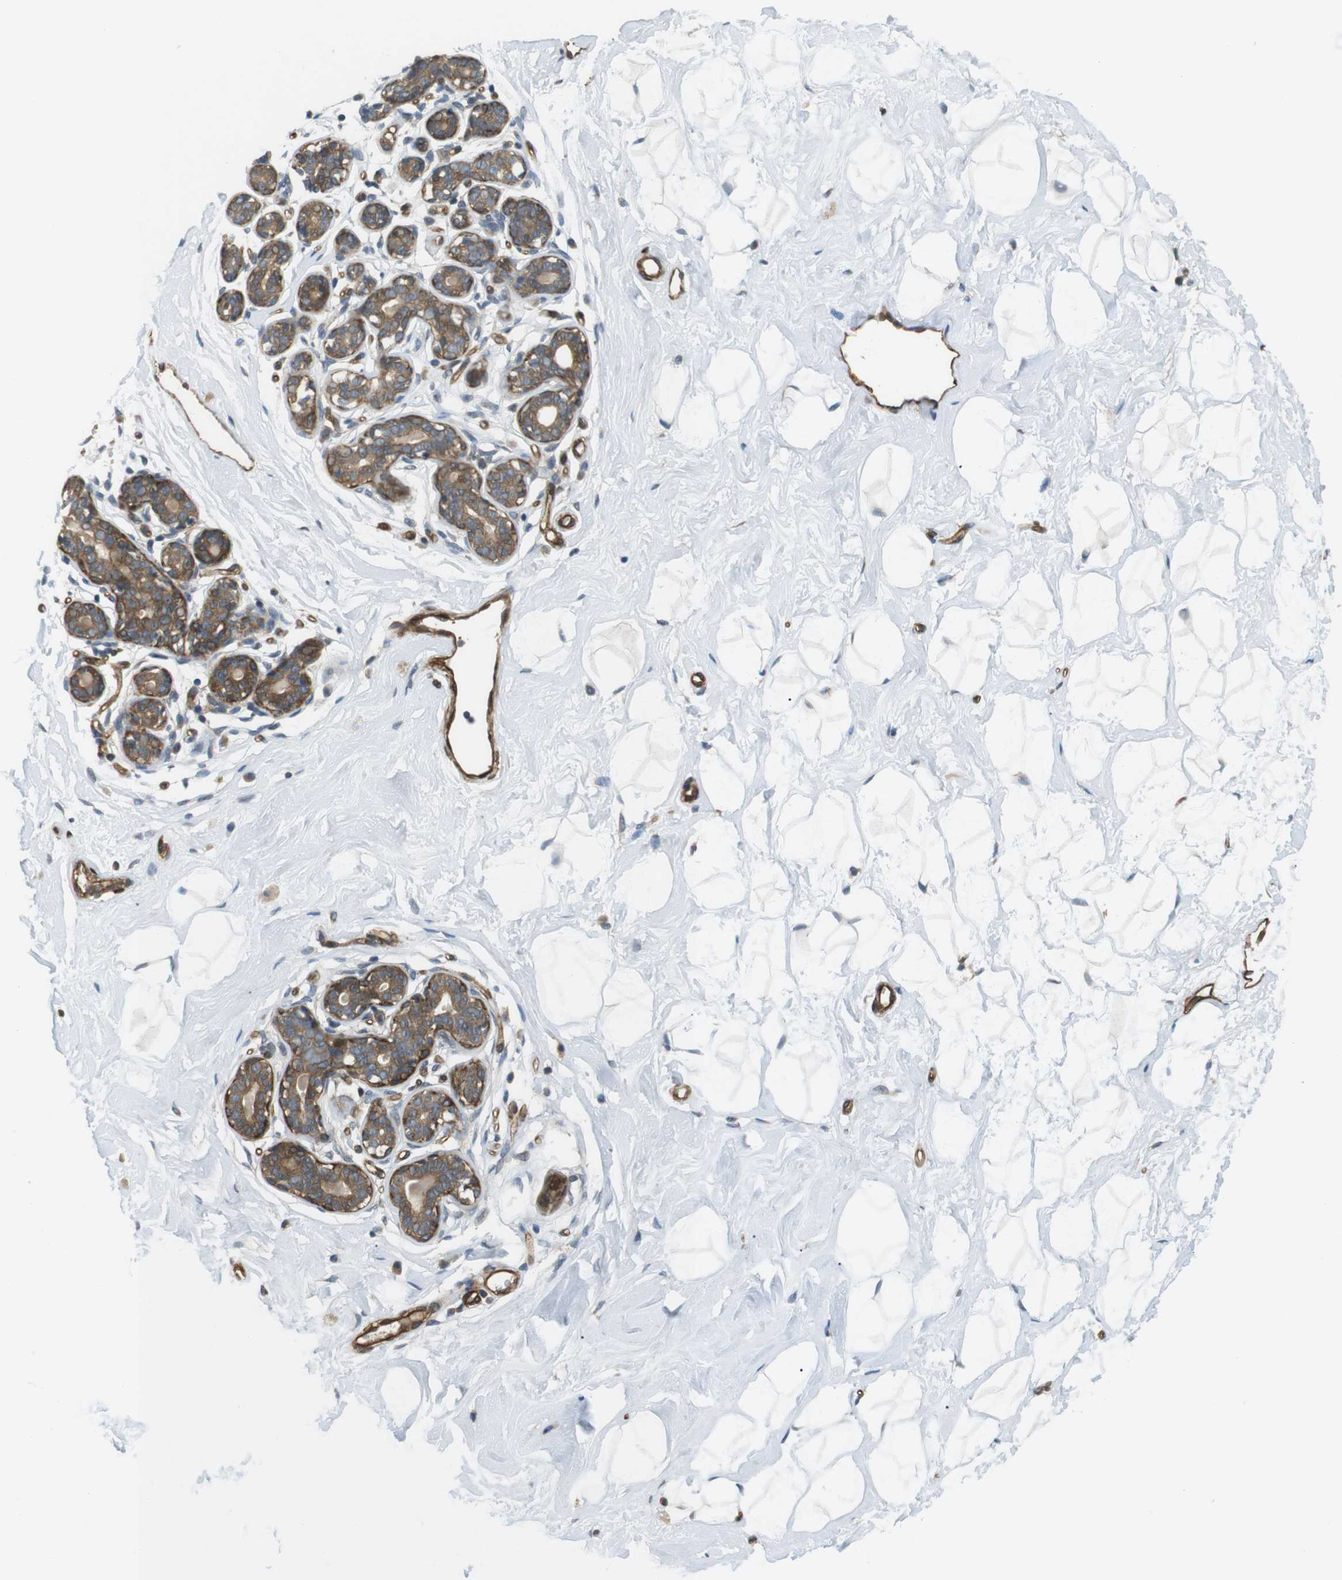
{"staining": {"intensity": "negative", "quantity": "none", "location": "none"}, "tissue": "breast", "cell_type": "Adipocytes", "image_type": "normal", "snomed": [{"axis": "morphology", "description": "Normal tissue, NOS"}, {"axis": "topography", "description": "Breast"}], "caption": "Adipocytes are negative for brown protein staining in unremarkable breast. (Immunohistochemistry (ihc), brightfield microscopy, high magnification).", "gene": "TSC1", "patient": {"sex": "female", "age": 23}}